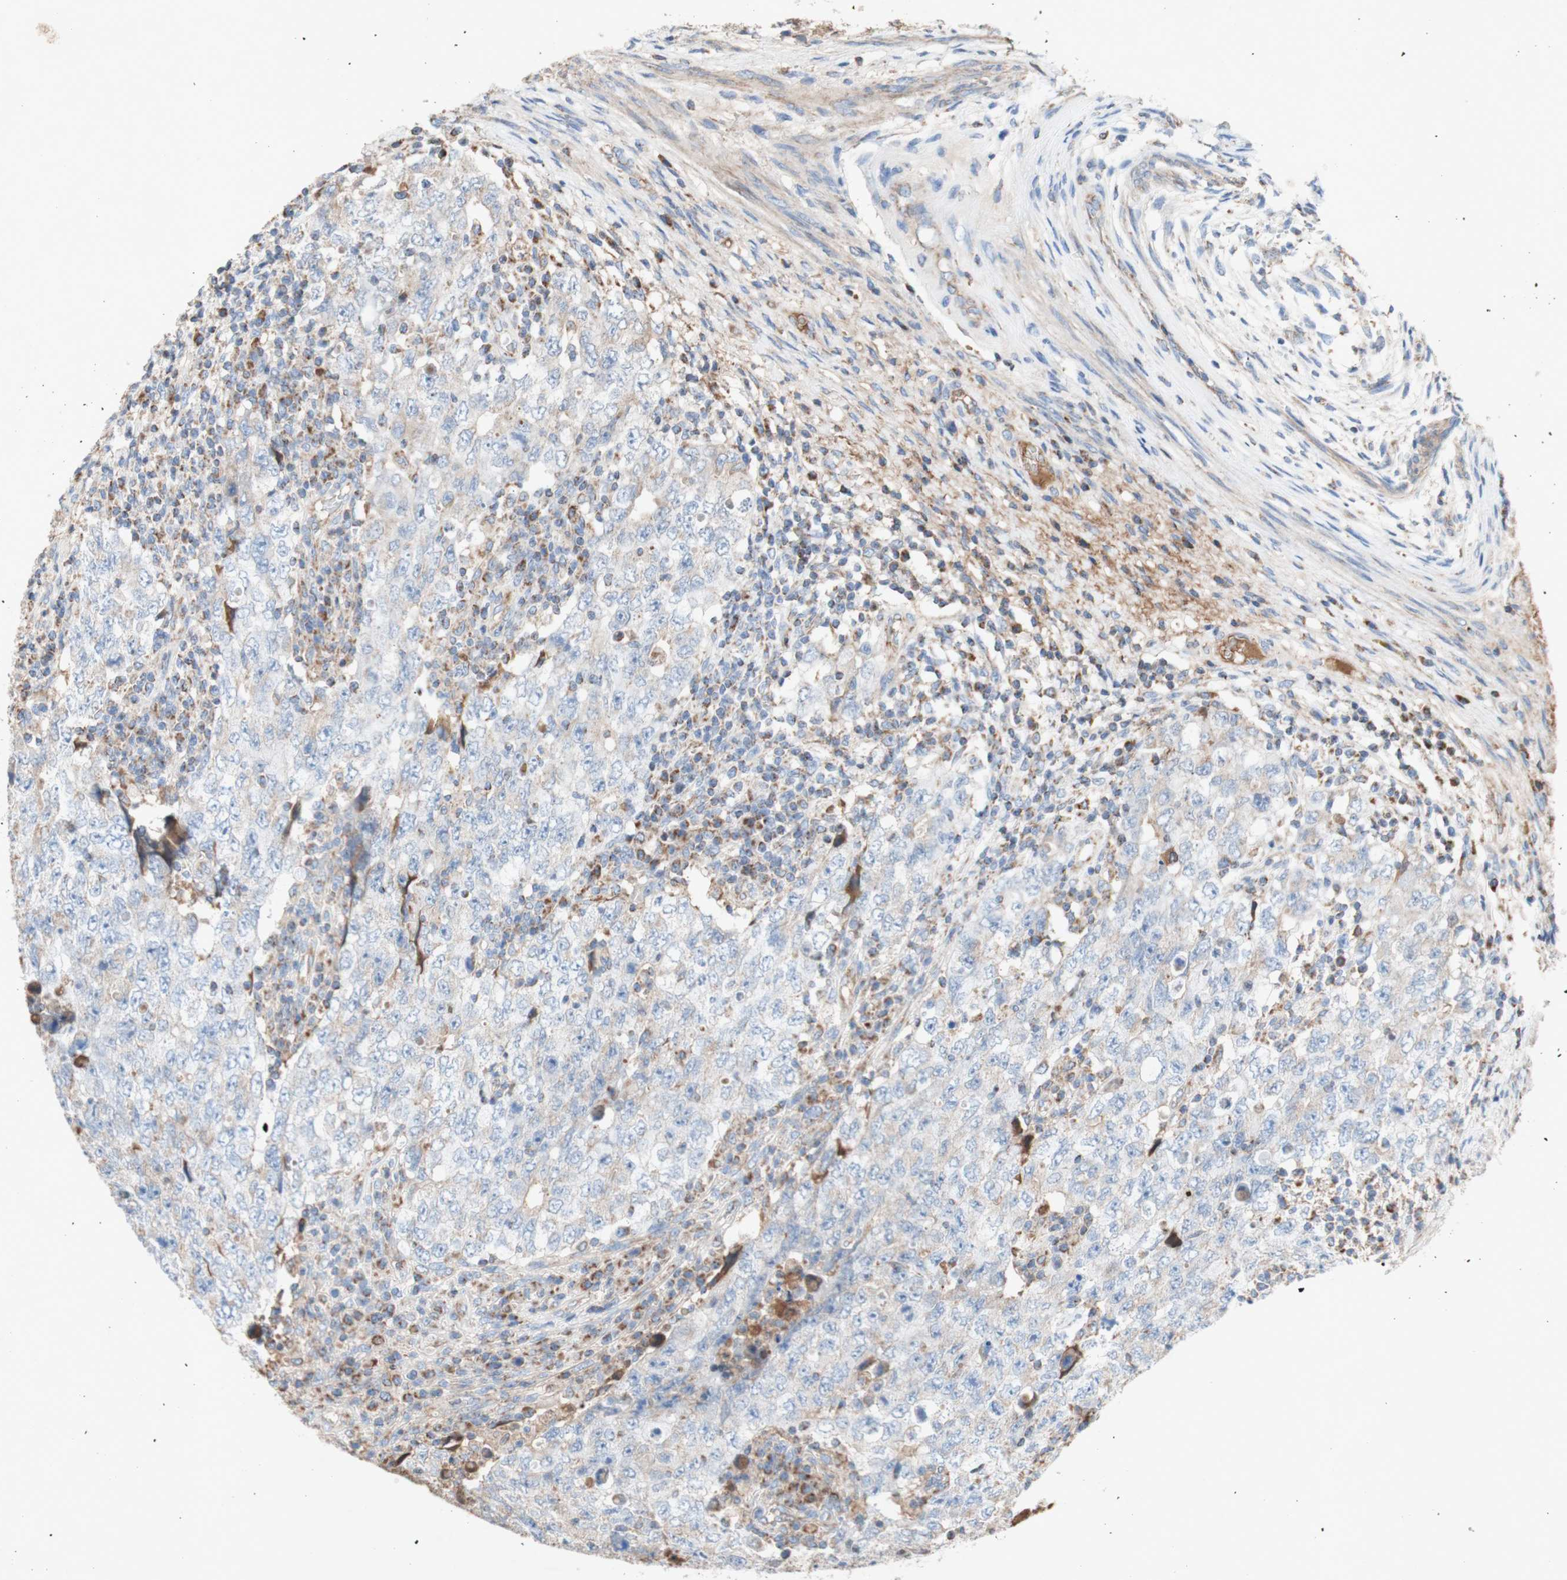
{"staining": {"intensity": "negative", "quantity": "none", "location": "none"}, "tissue": "testis cancer", "cell_type": "Tumor cells", "image_type": "cancer", "snomed": [{"axis": "morphology", "description": "Carcinoma, Embryonal, NOS"}, {"axis": "topography", "description": "Testis"}], "caption": "Immunohistochemistry image of neoplastic tissue: human testis cancer stained with DAB exhibits no significant protein positivity in tumor cells.", "gene": "SDHB", "patient": {"sex": "male", "age": 26}}